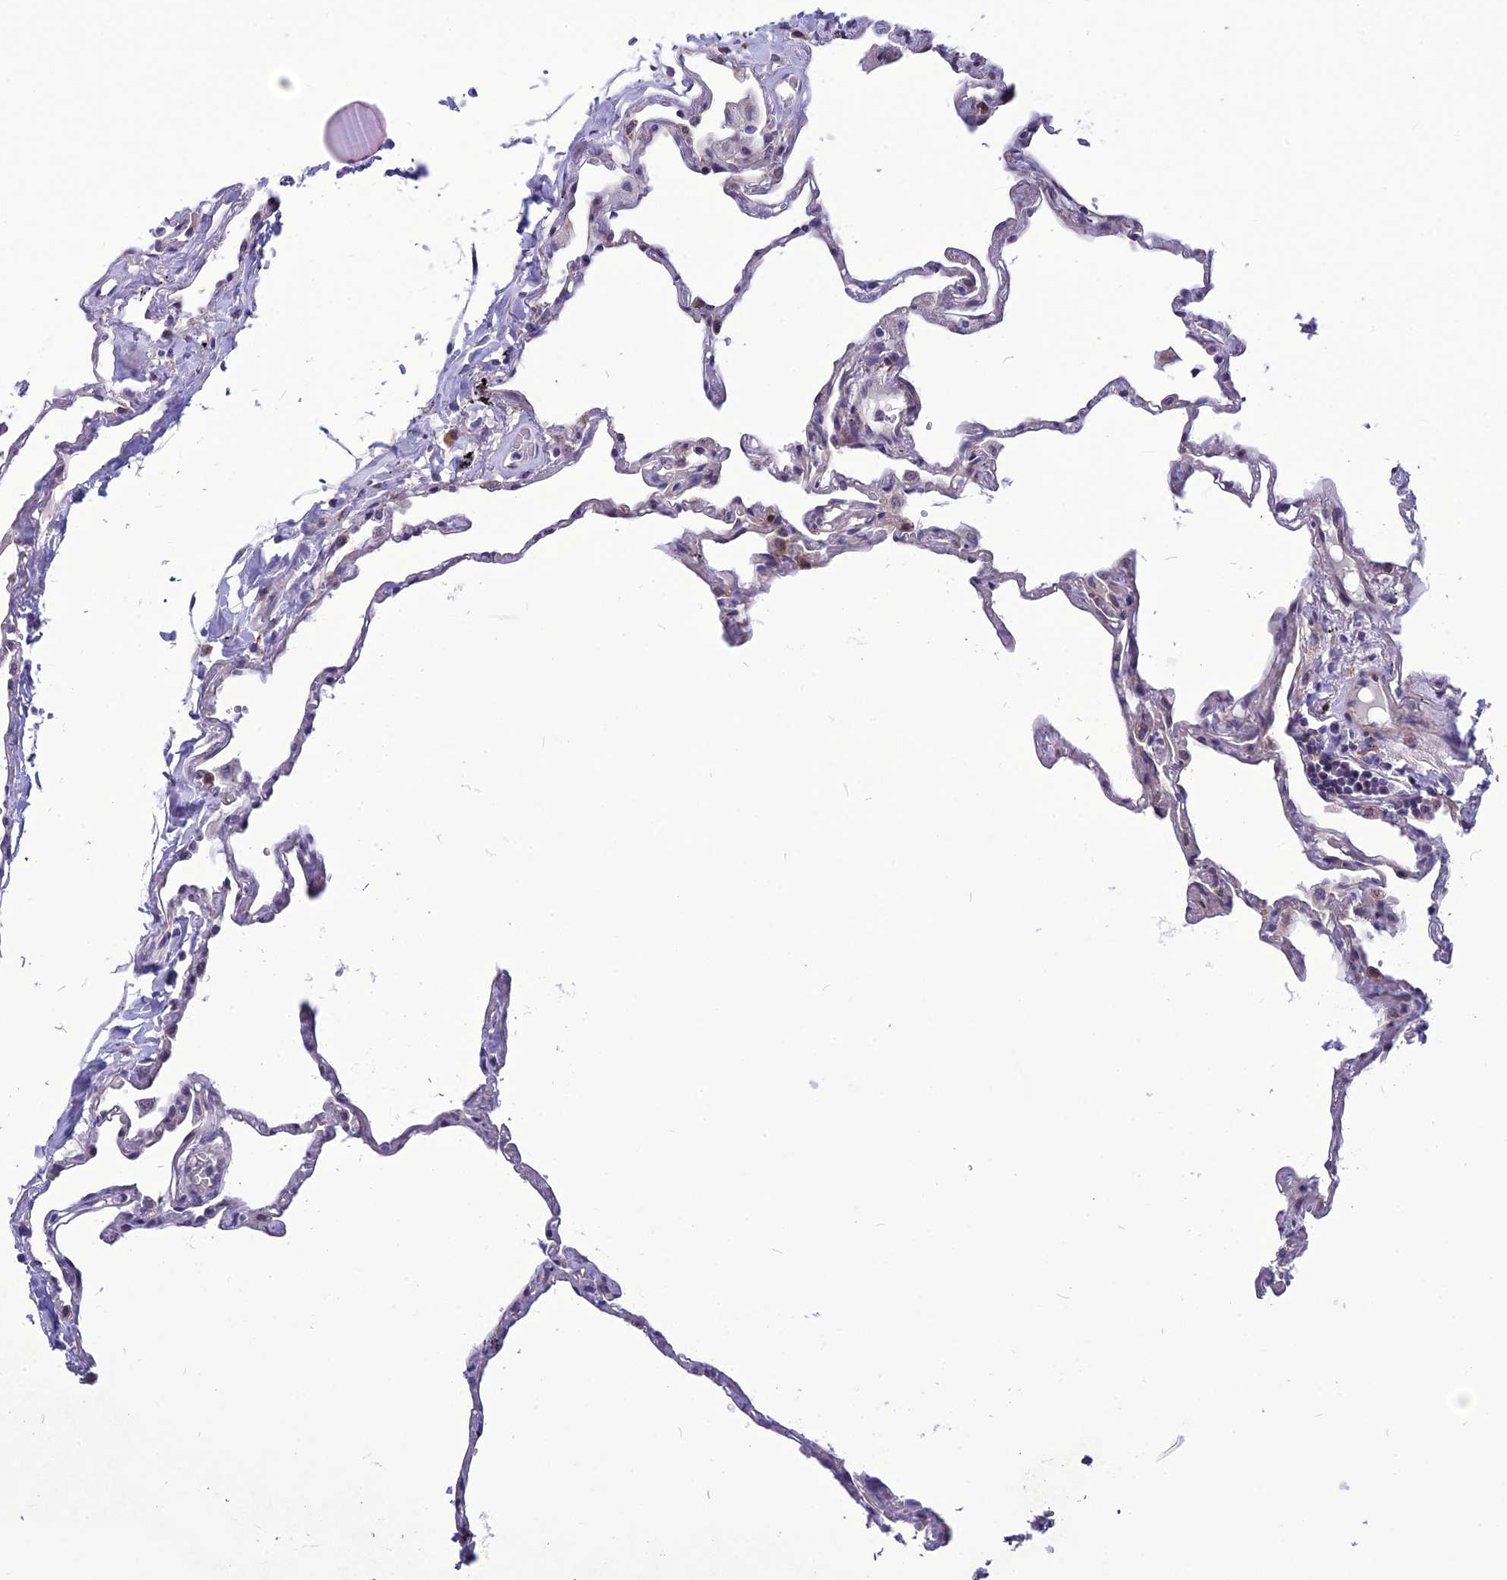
{"staining": {"intensity": "negative", "quantity": "none", "location": "none"}, "tissue": "lung", "cell_type": "Alveolar cells", "image_type": "normal", "snomed": [{"axis": "morphology", "description": "Normal tissue, NOS"}, {"axis": "topography", "description": "Lung"}], "caption": "A high-resolution image shows immunohistochemistry staining of unremarkable lung, which reveals no significant expression in alveolar cells.", "gene": "PSMF1", "patient": {"sex": "female", "age": 67}}